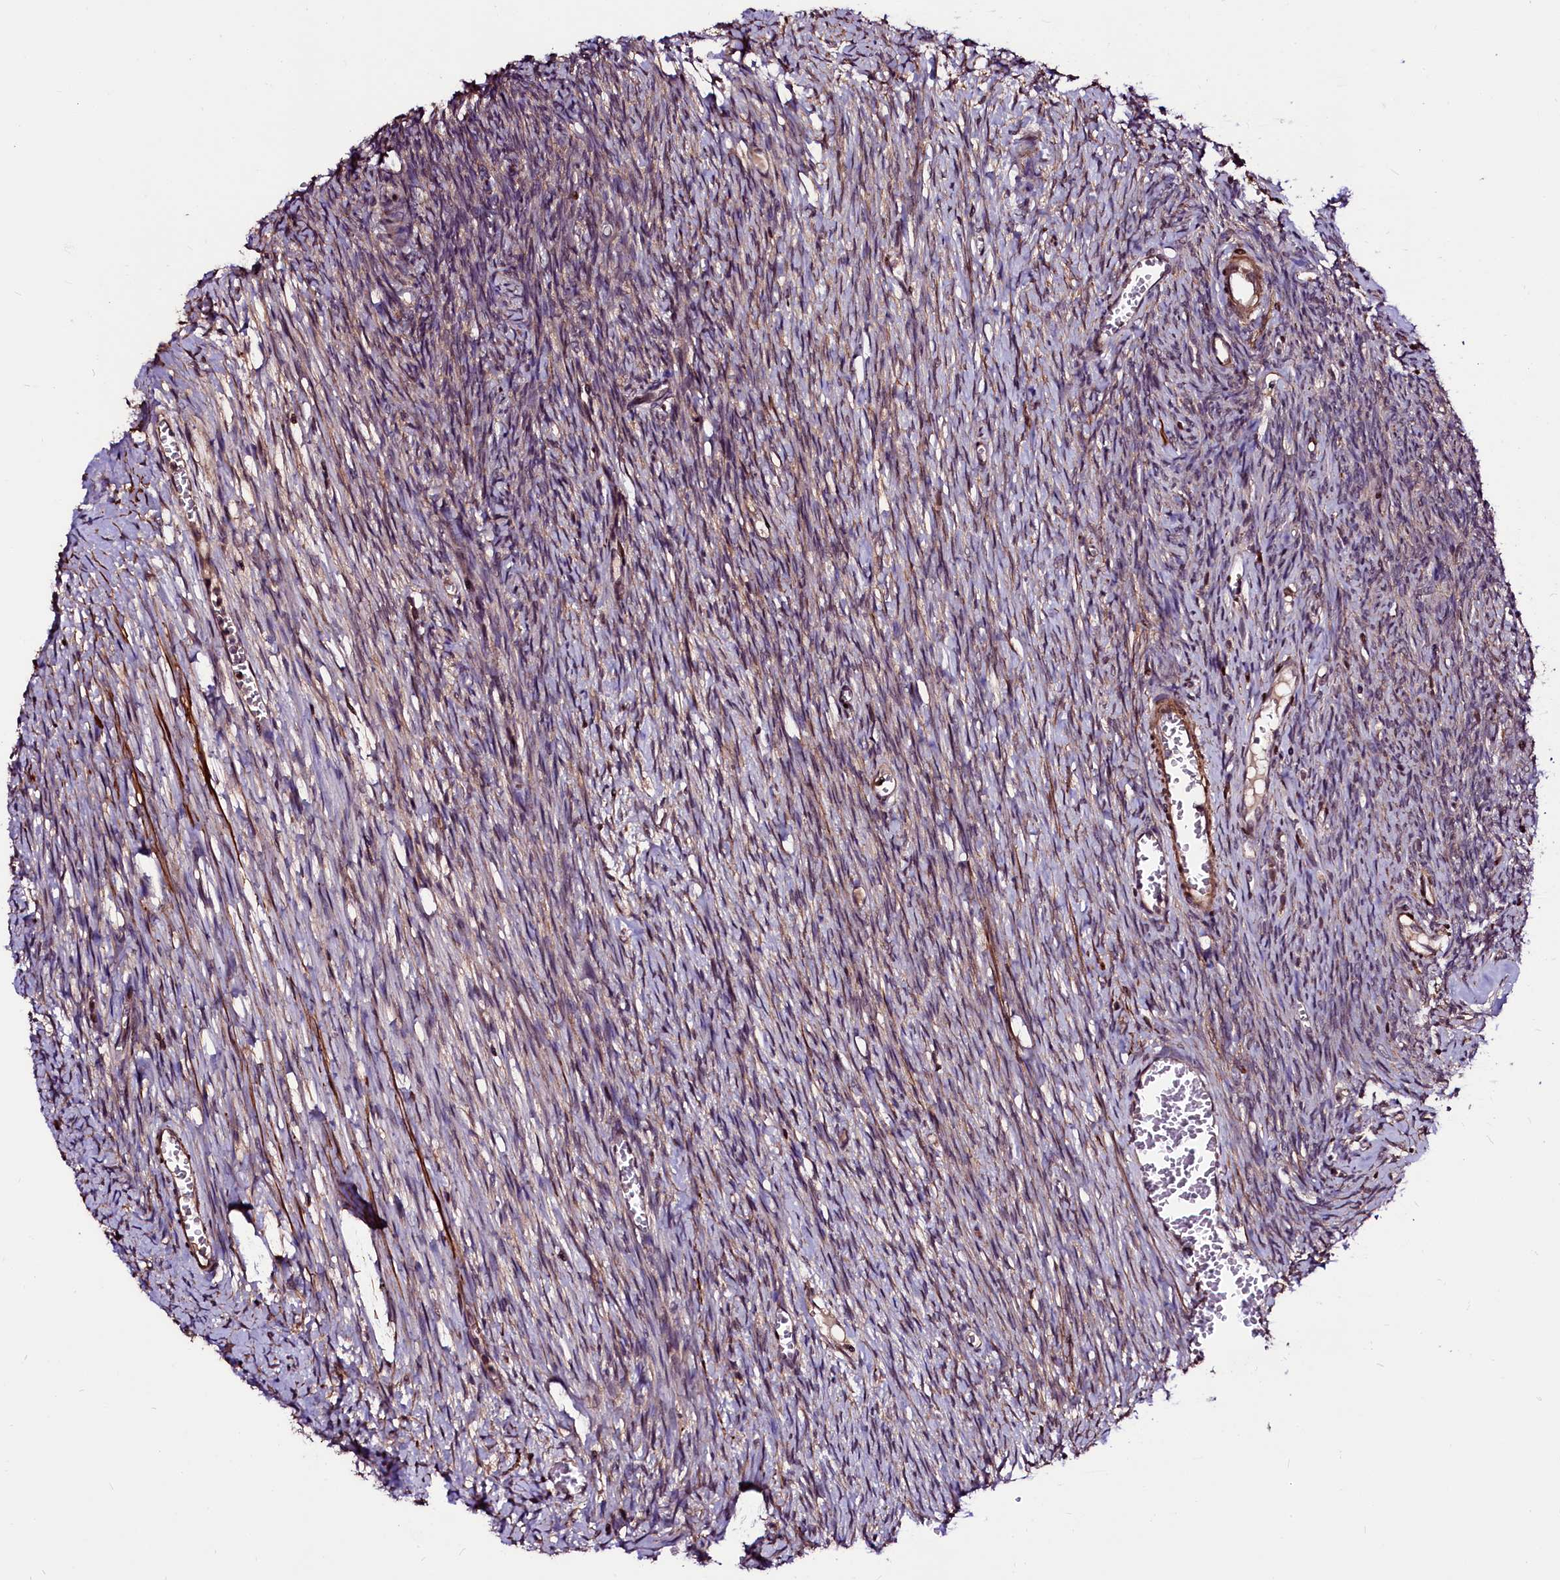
{"staining": {"intensity": "moderate", "quantity": ">75%", "location": "cytoplasmic/membranous"}, "tissue": "ovary", "cell_type": "Follicle cells", "image_type": "normal", "snomed": [{"axis": "morphology", "description": "Normal tissue, NOS"}, {"axis": "topography", "description": "Ovary"}], "caption": "Human ovary stained with a brown dye reveals moderate cytoplasmic/membranous positive positivity in about >75% of follicle cells.", "gene": "N4BP1", "patient": {"sex": "female", "age": 44}}